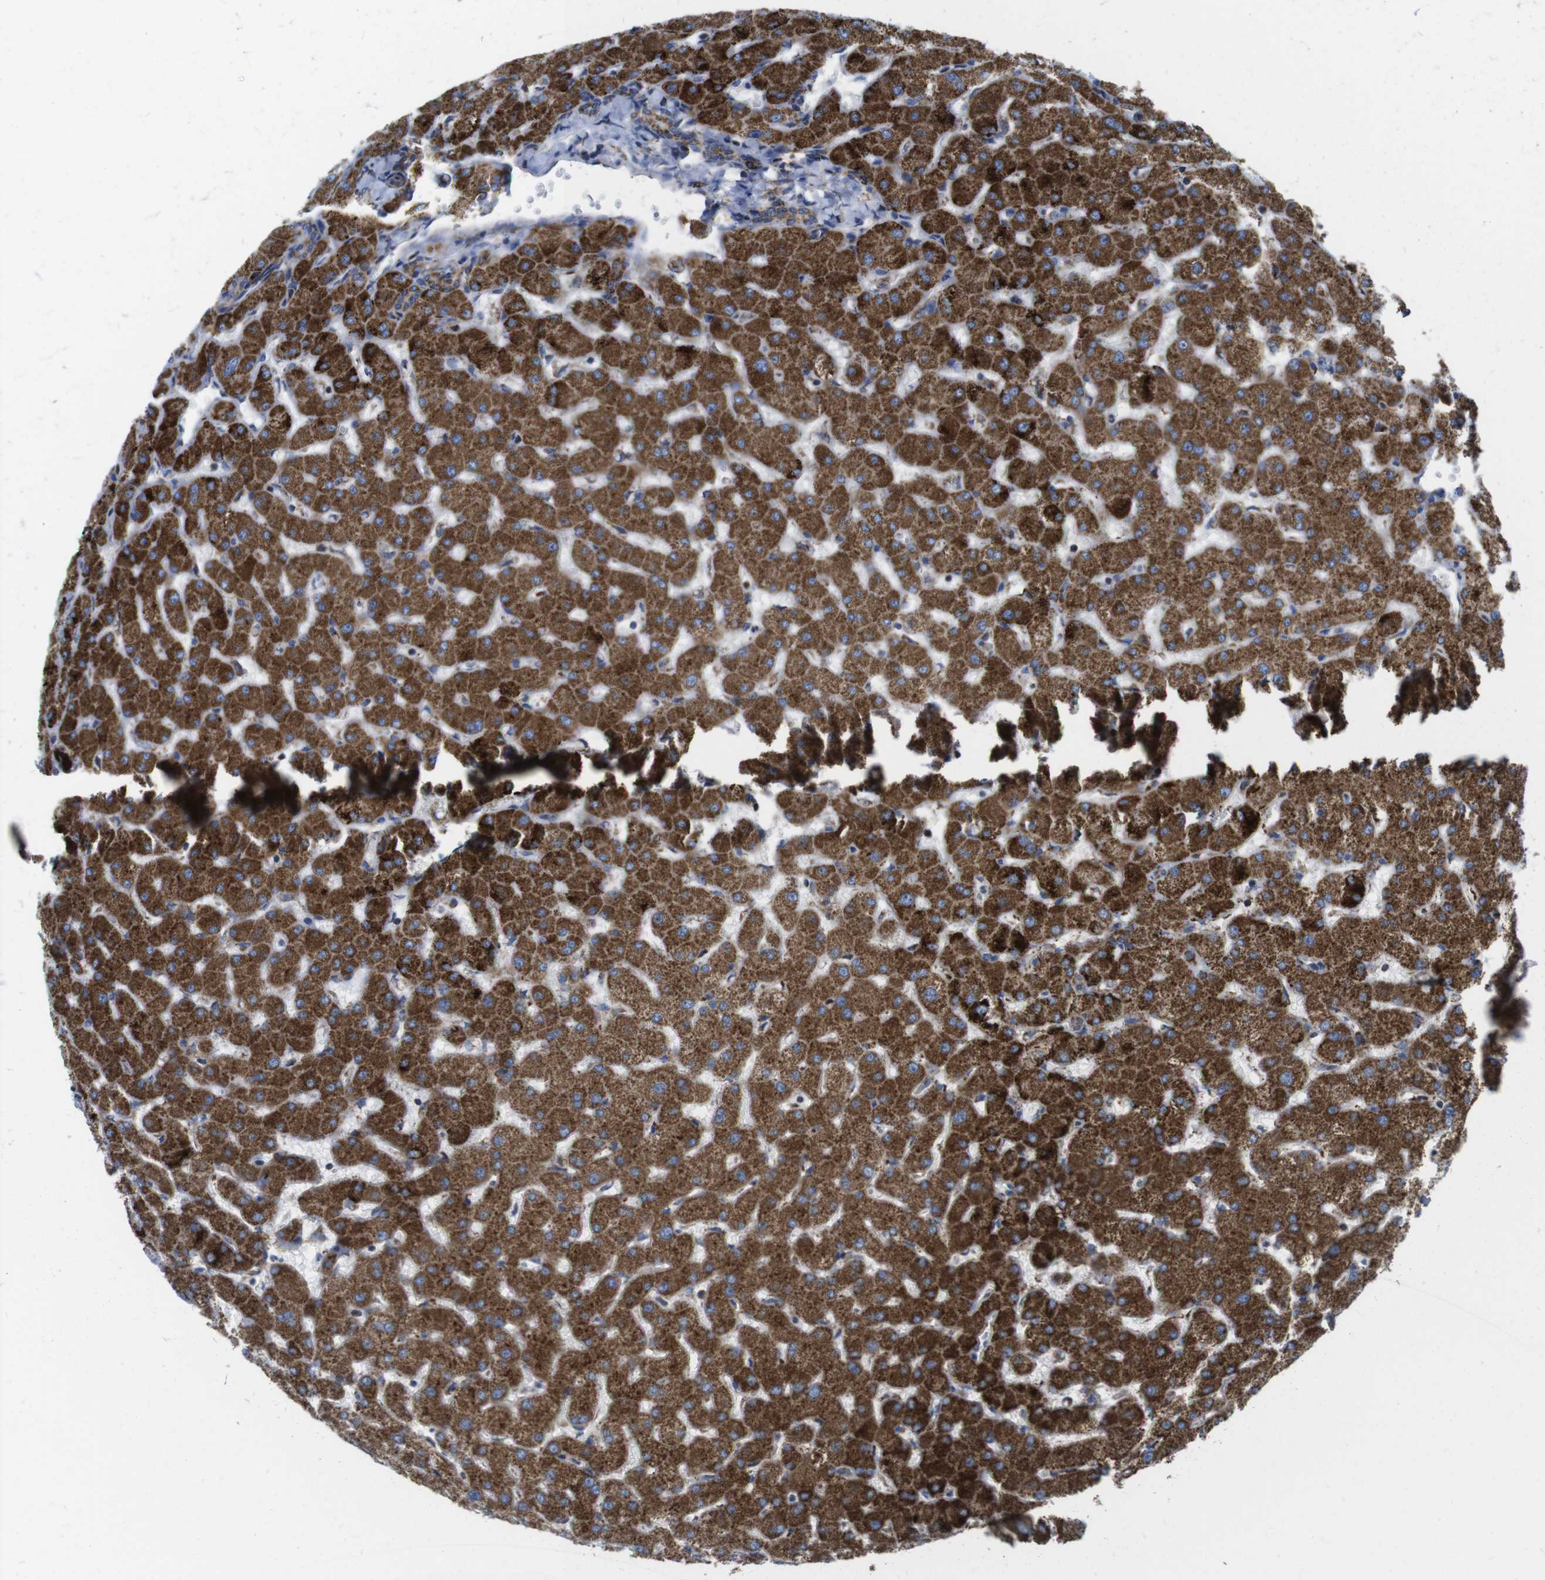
{"staining": {"intensity": "moderate", "quantity": "25%-75%", "location": "cytoplasmic/membranous"}, "tissue": "liver", "cell_type": "Cholangiocytes", "image_type": "normal", "snomed": [{"axis": "morphology", "description": "Normal tissue, NOS"}, {"axis": "topography", "description": "Liver"}], "caption": "Liver stained with immunohistochemistry (IHC) shows moderate cytoplasmic/membranous staining in approximately 25%-75% of cholangiocytes. The protein is stained brown, and the nuclei are stained in blue (DAB IHC with brightfield microscopy, high magnification).", "gene": "TMEM192", "patient": {"sex": "female", "age": 63}}